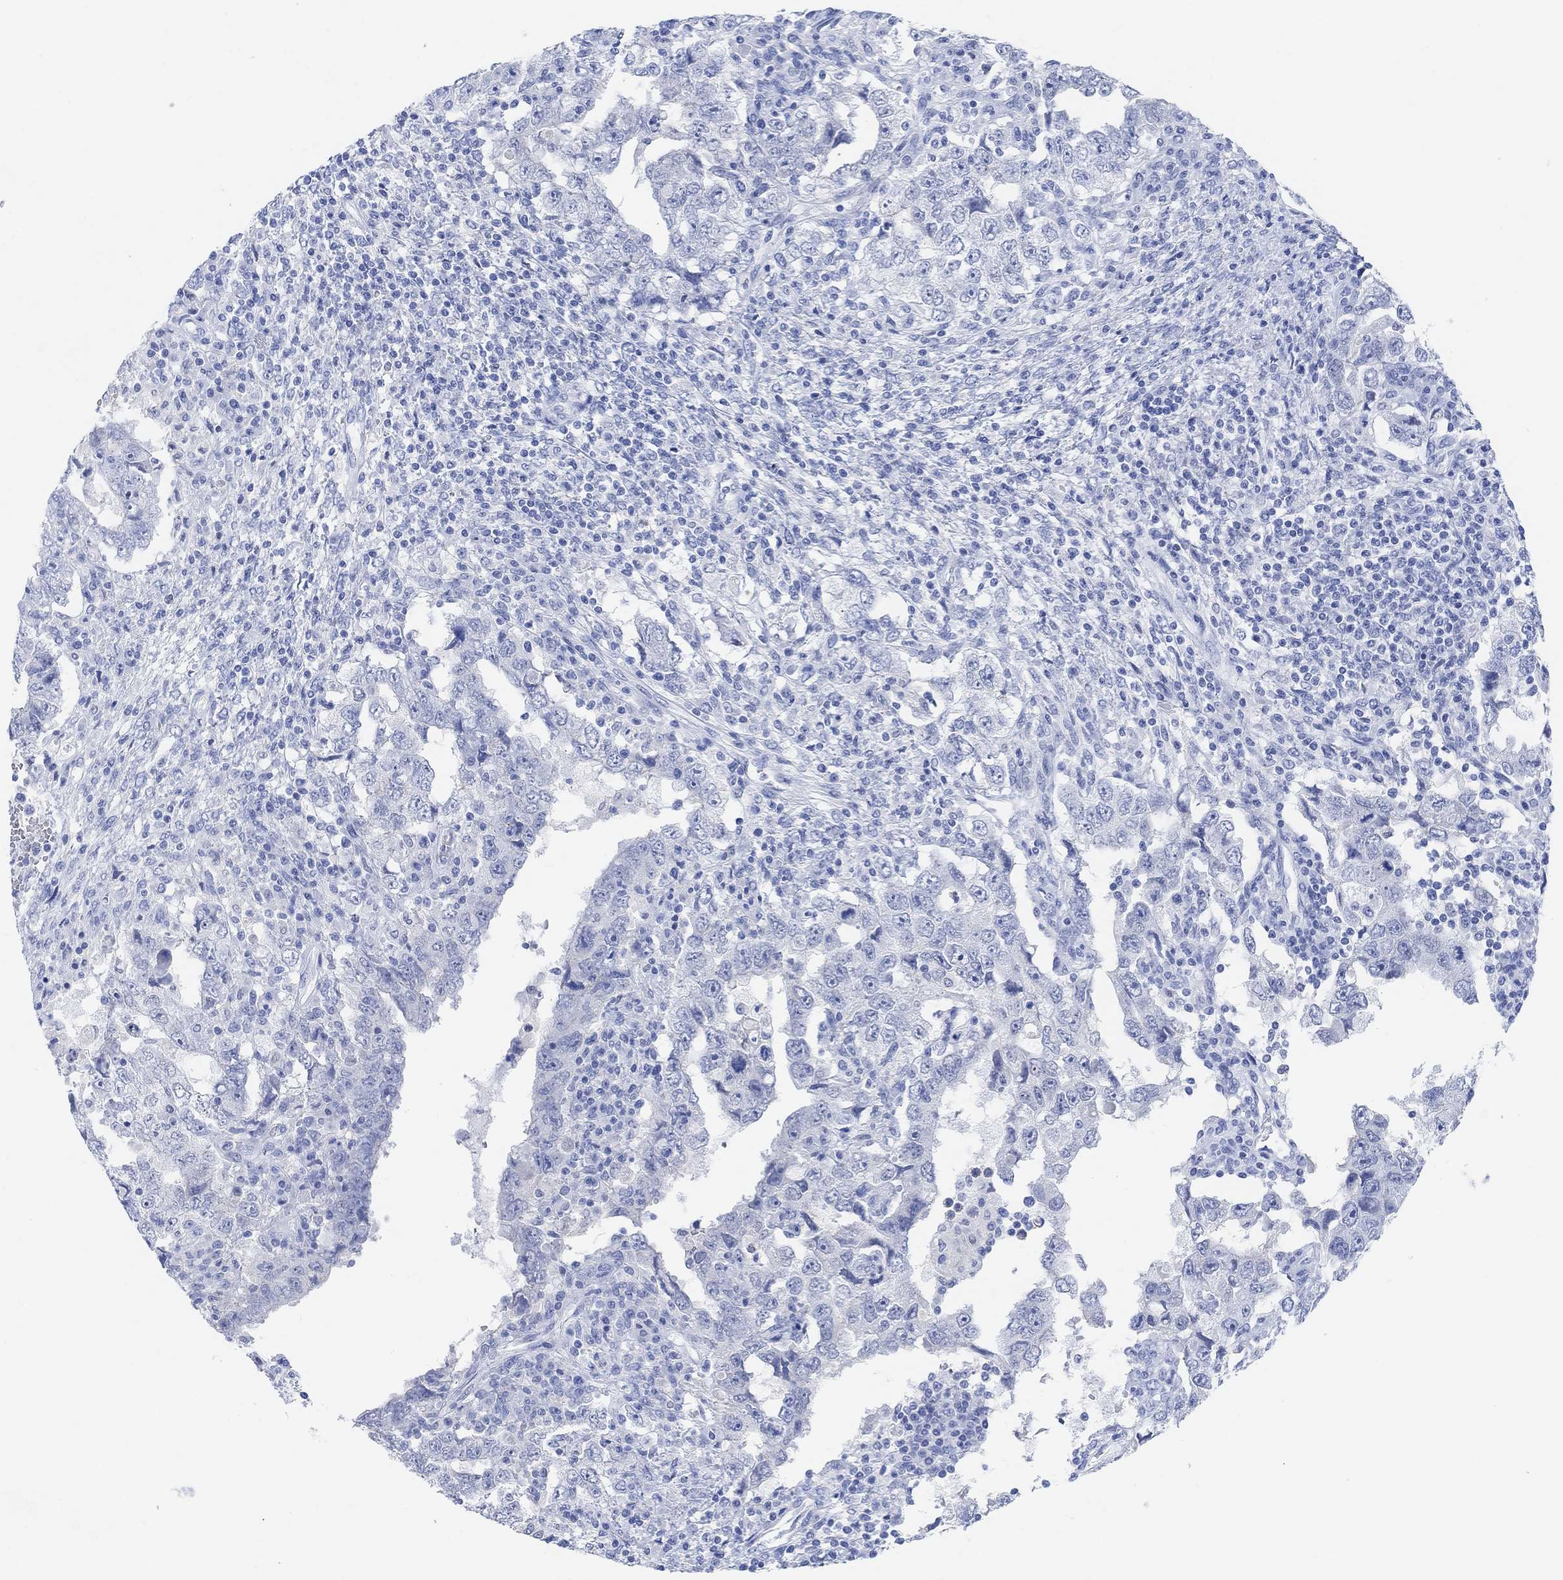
{"staining": {"intensity": "negative", "quantity": "none", "location": "none"}, "tissue": "testis cancer", "cell_type": "Tumor cells", "image_type": "cancer", "snomed": [{"axis": "morphology", "description": "Carcinoma, Embryonal, NOS"}, {"axis": "topography", "description": "Testis"}], "caption": "Tumor cells show no significant protein positivity in testis cancer. (DAB immunohistochemistry, high magnification).", "gene": "ENO4", "patient": {"sex": "male", "age": 26}}